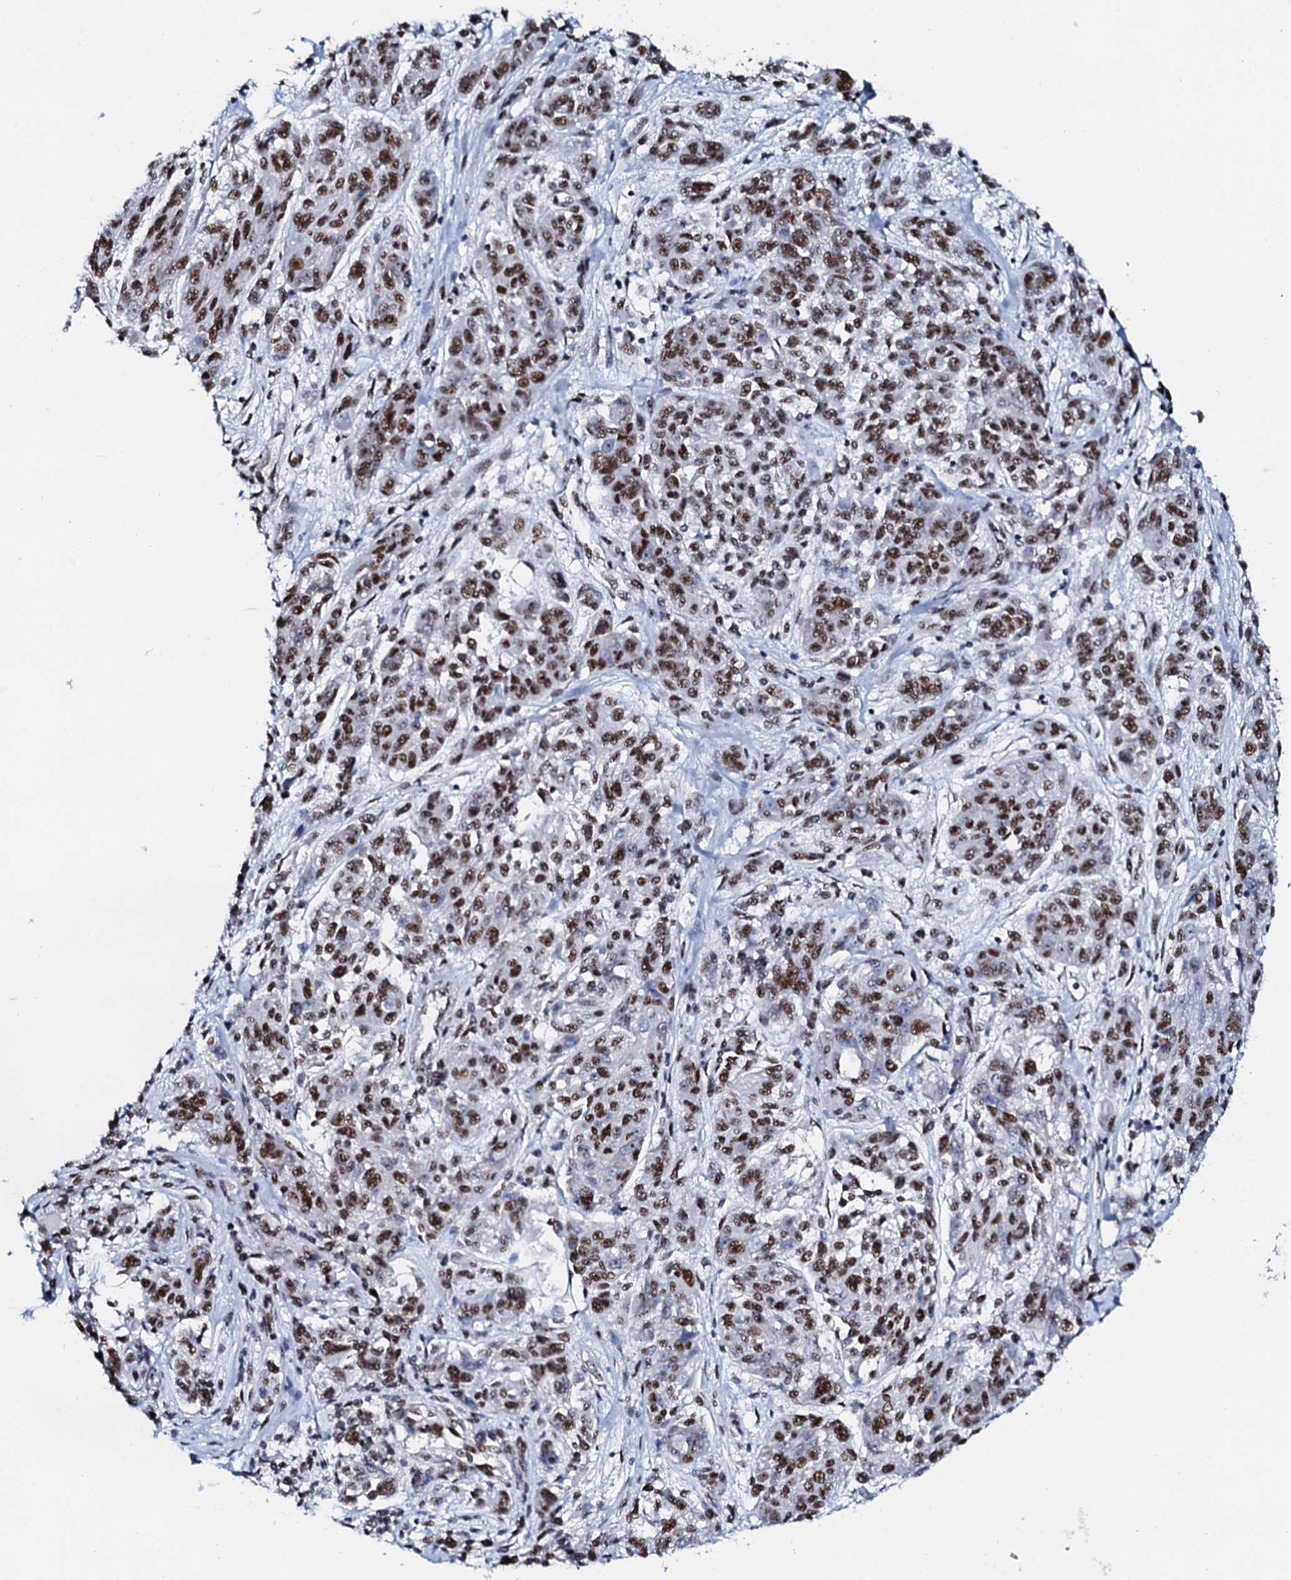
{"staining": {"intensity": "strong", "quantity": ">75%", "location": "nuclear"}, "tissue": "melanoma", "cell_type": "Tumor cells", "image_type": "cancer", "snomed": [{"axis": "morphology", "description": "Malignant melanoma, NOS"}, {"axis": "topography", "description": "Skin"}], "caption": "Immunohistochemistry (IHC) histopathology image of neoplastic tissue: human melanoma stained using IHC exhibits high levels of strong protein expression localized specifically in the nuclear of tumor cells, appearing as a nuclear brown color.", "gene": "NKAPD1", "patient": {"sex": "male", "age": 53}}